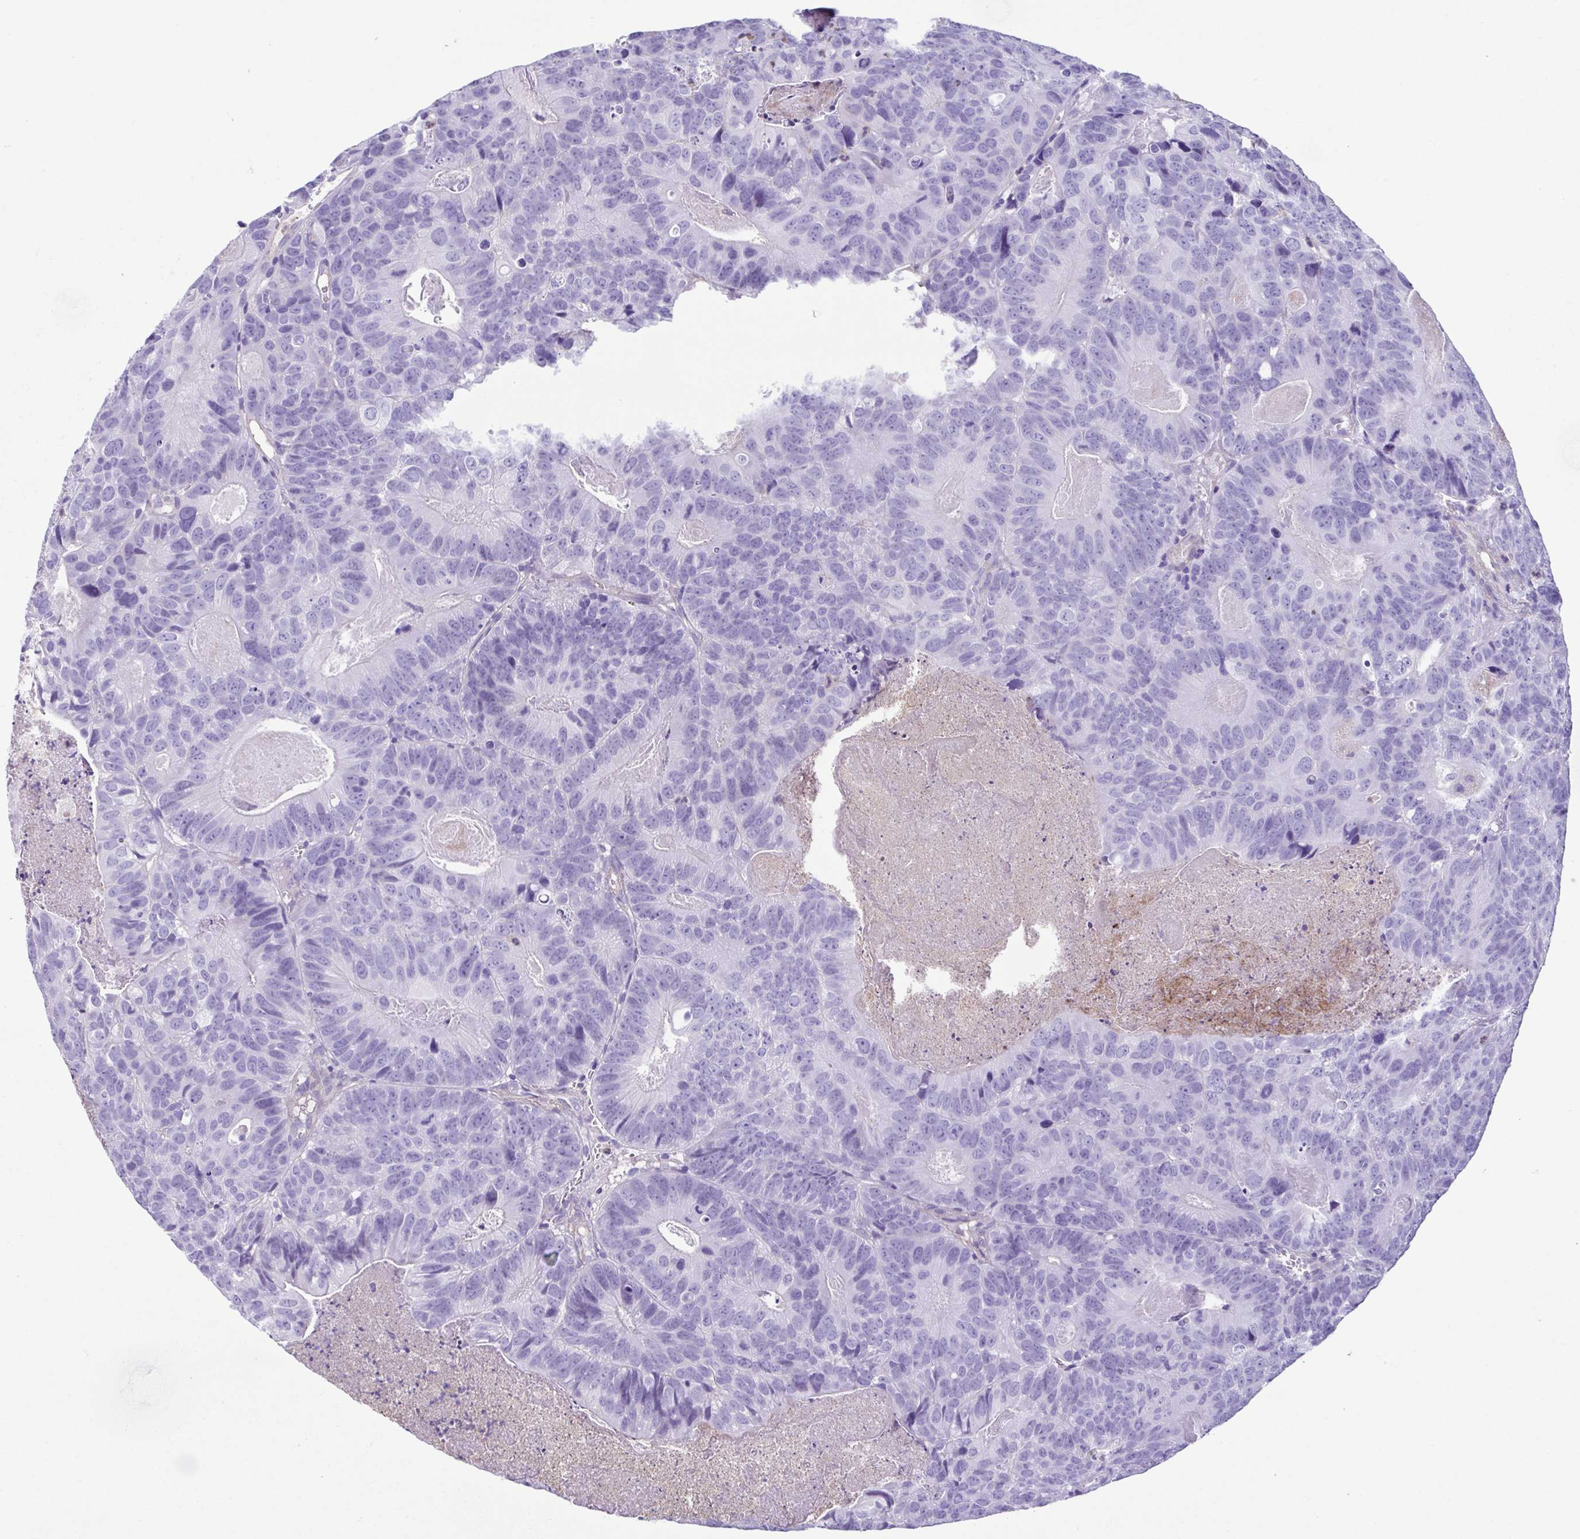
{"staining": {"intensity": "negative", "quantity": "none", "location": "none"}, "tissue": "head and neck cancer", "cell_type": "Tumor cells", "image_type": "cancer", "snomed": [{"axis": "morphology", "description": "Adenocarcinoma, NOS"}, {"axis": "topography", "description": "Head-Neck"}], "caption": "An immunohistochemistry image of head and neck cancer is shown. There is no staining in tumor cells of head and neck cancer. The staining is performed using DAB brown chromogen with nuclei counter-stained in using hematoxylin.", "gene": "CYP11B1", "patient": {"sex": "male", "age": 62}}